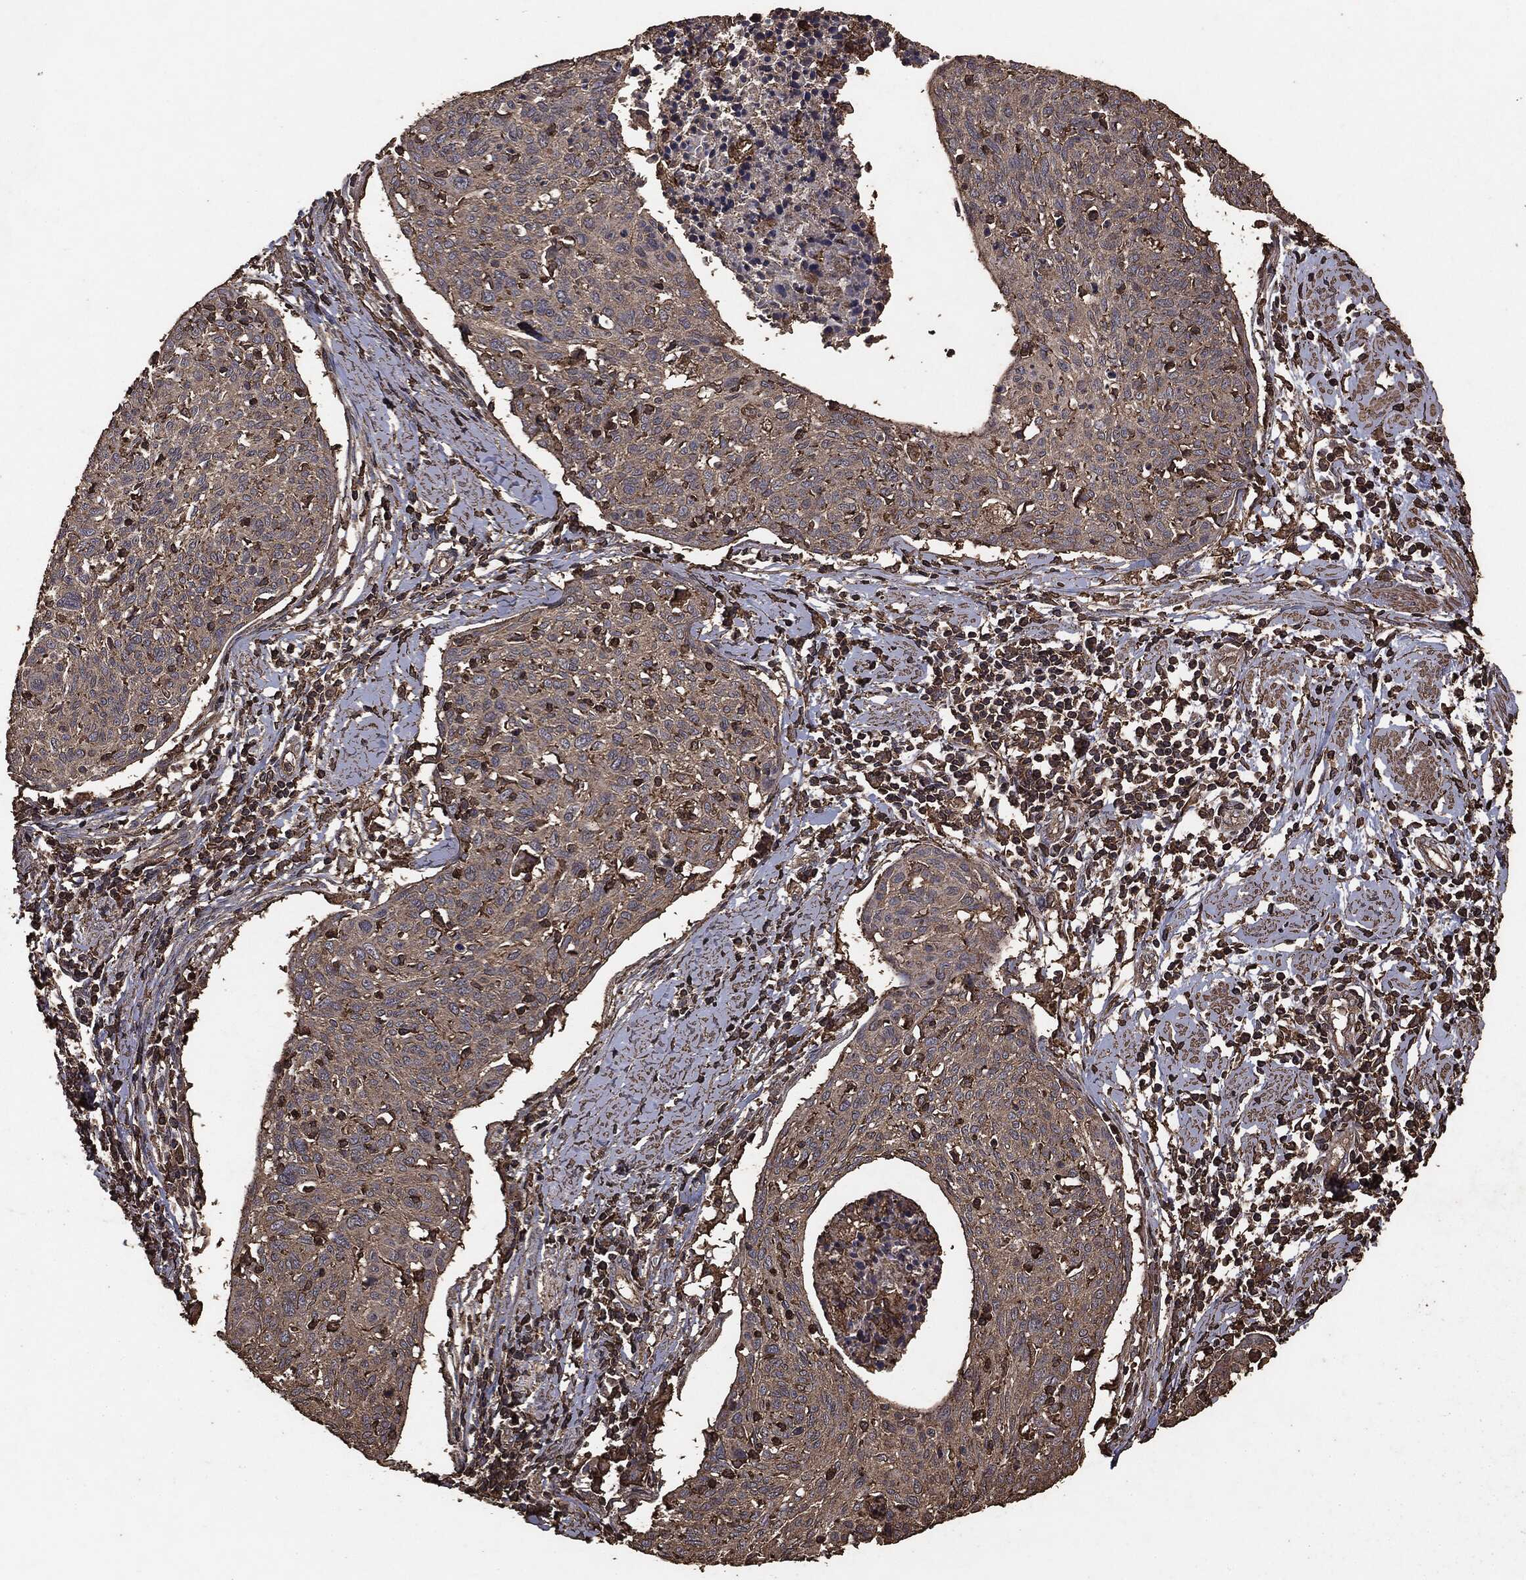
{"staining": {"intensity": "negative", "quantity": "none", "location": "none"}, "tissue": "cervical cancer", "cell_type": "Tumor cells", "image_type": "cancer", "snomed": [{"axis": "morphology", "description": "Squamous cell carcinoma, NOS"}, {"axis": "topography", "description": "Cervix"}], "caption": "Immunohistochemistry (IHC) image of squamous cell carcinoma (cervical) stained for a protein (brown), which displays no positivity in tumor cells.", "gene": "MTOR", "patient": {"sex": "female", "age": 49}}